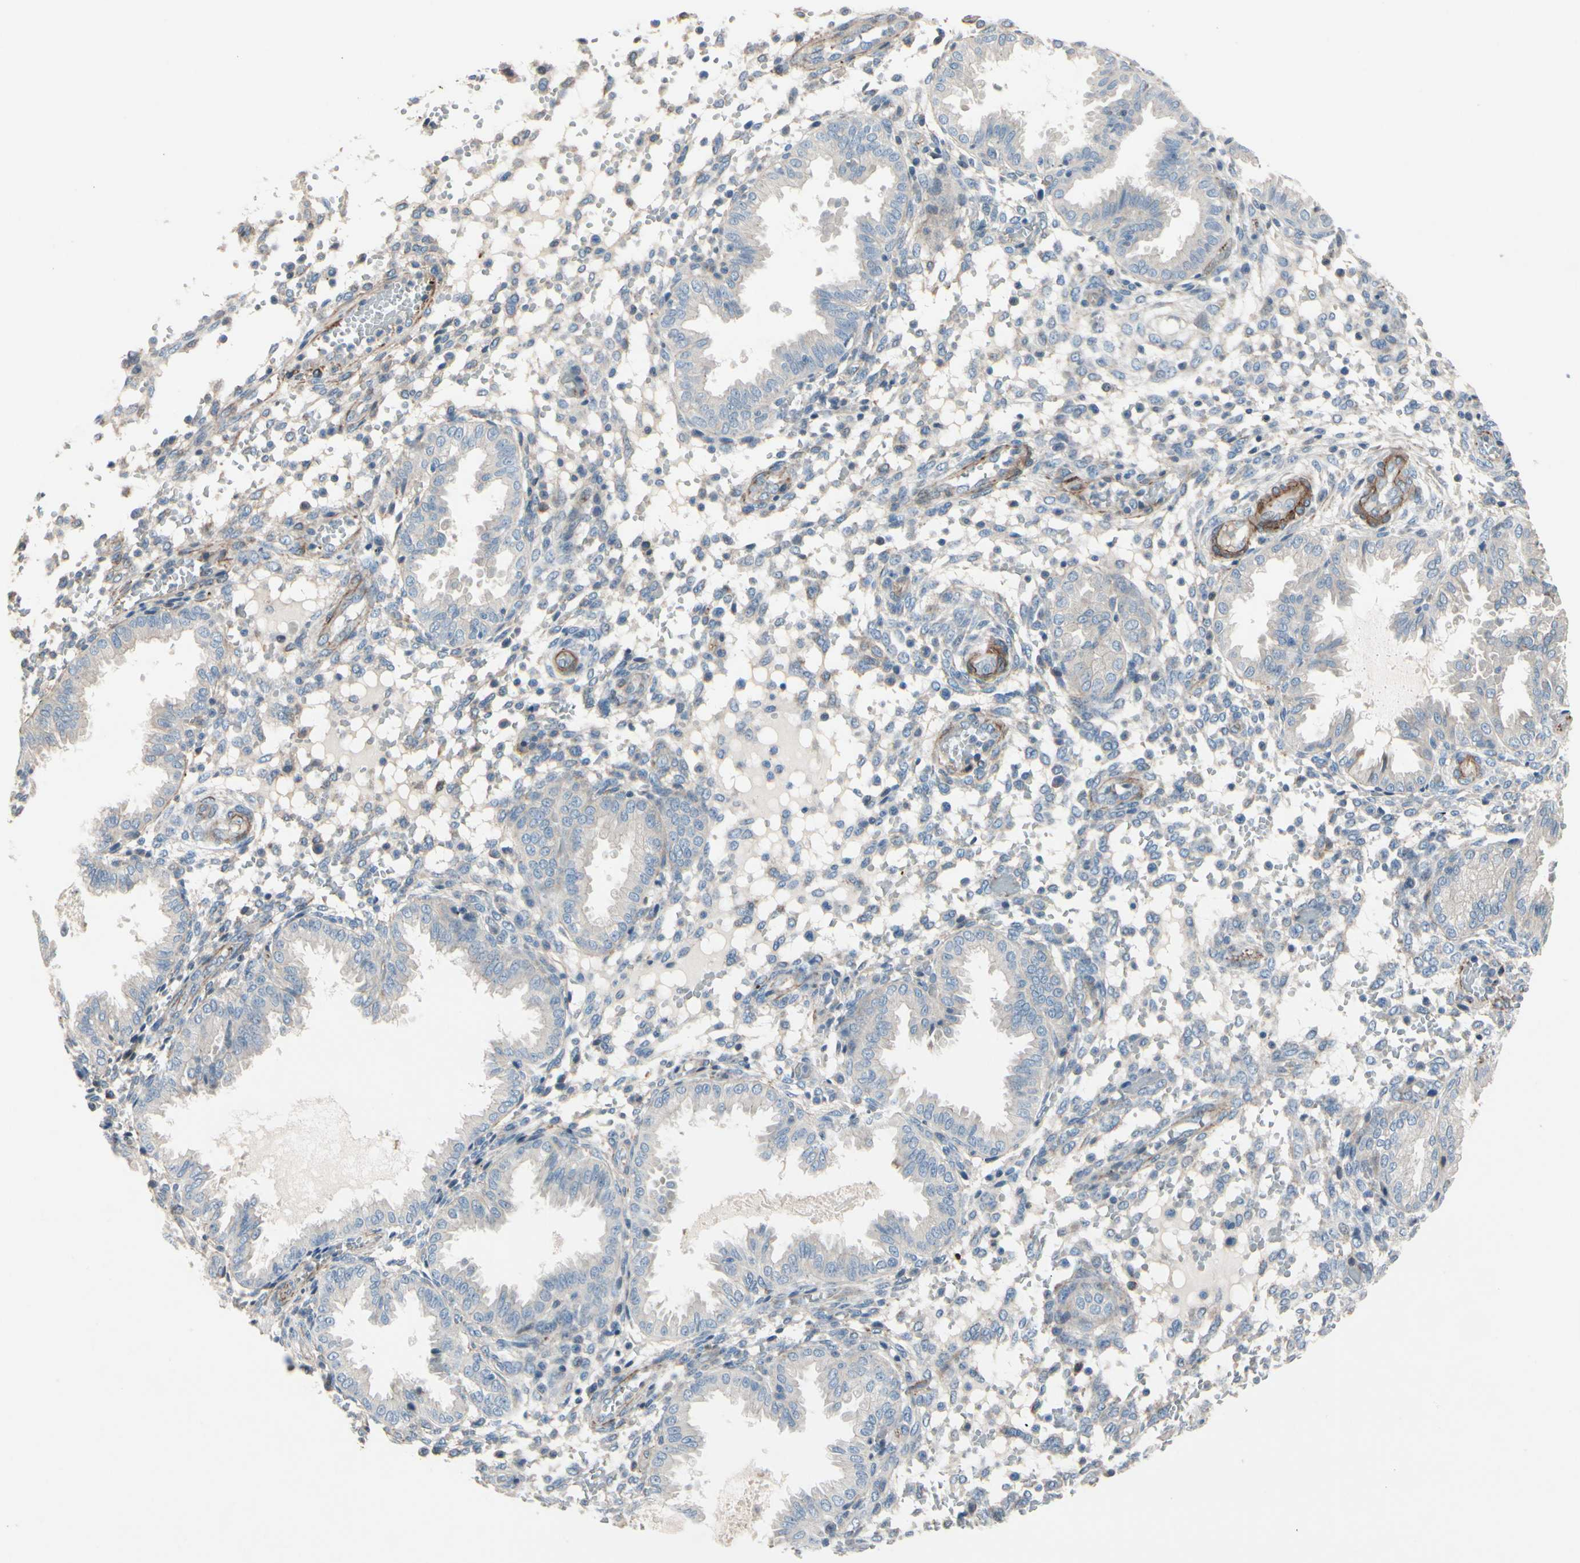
{"staining": {"intensity": "weak", "quantity": "25%-75%", "location": "cytoplasmic/membranous"}, "tissue": "endometrium", "cell_type": "Cells in endometrial stroma", "image_type": "normal", "snomed": [{"axis": "morphology", "description": "Normal tissue, NOS"}, {"axis": "topography", "description": "Endometrium"}], "caption": "This is an image of immunohistochemistry (IHC) staining of unremarkable endometrium, which shows weak staining in the cytoplasmic/membranous of cells in endometrial stroma.", "gene": "TPM1", "patient": {"sex": "female", "age": 33}}